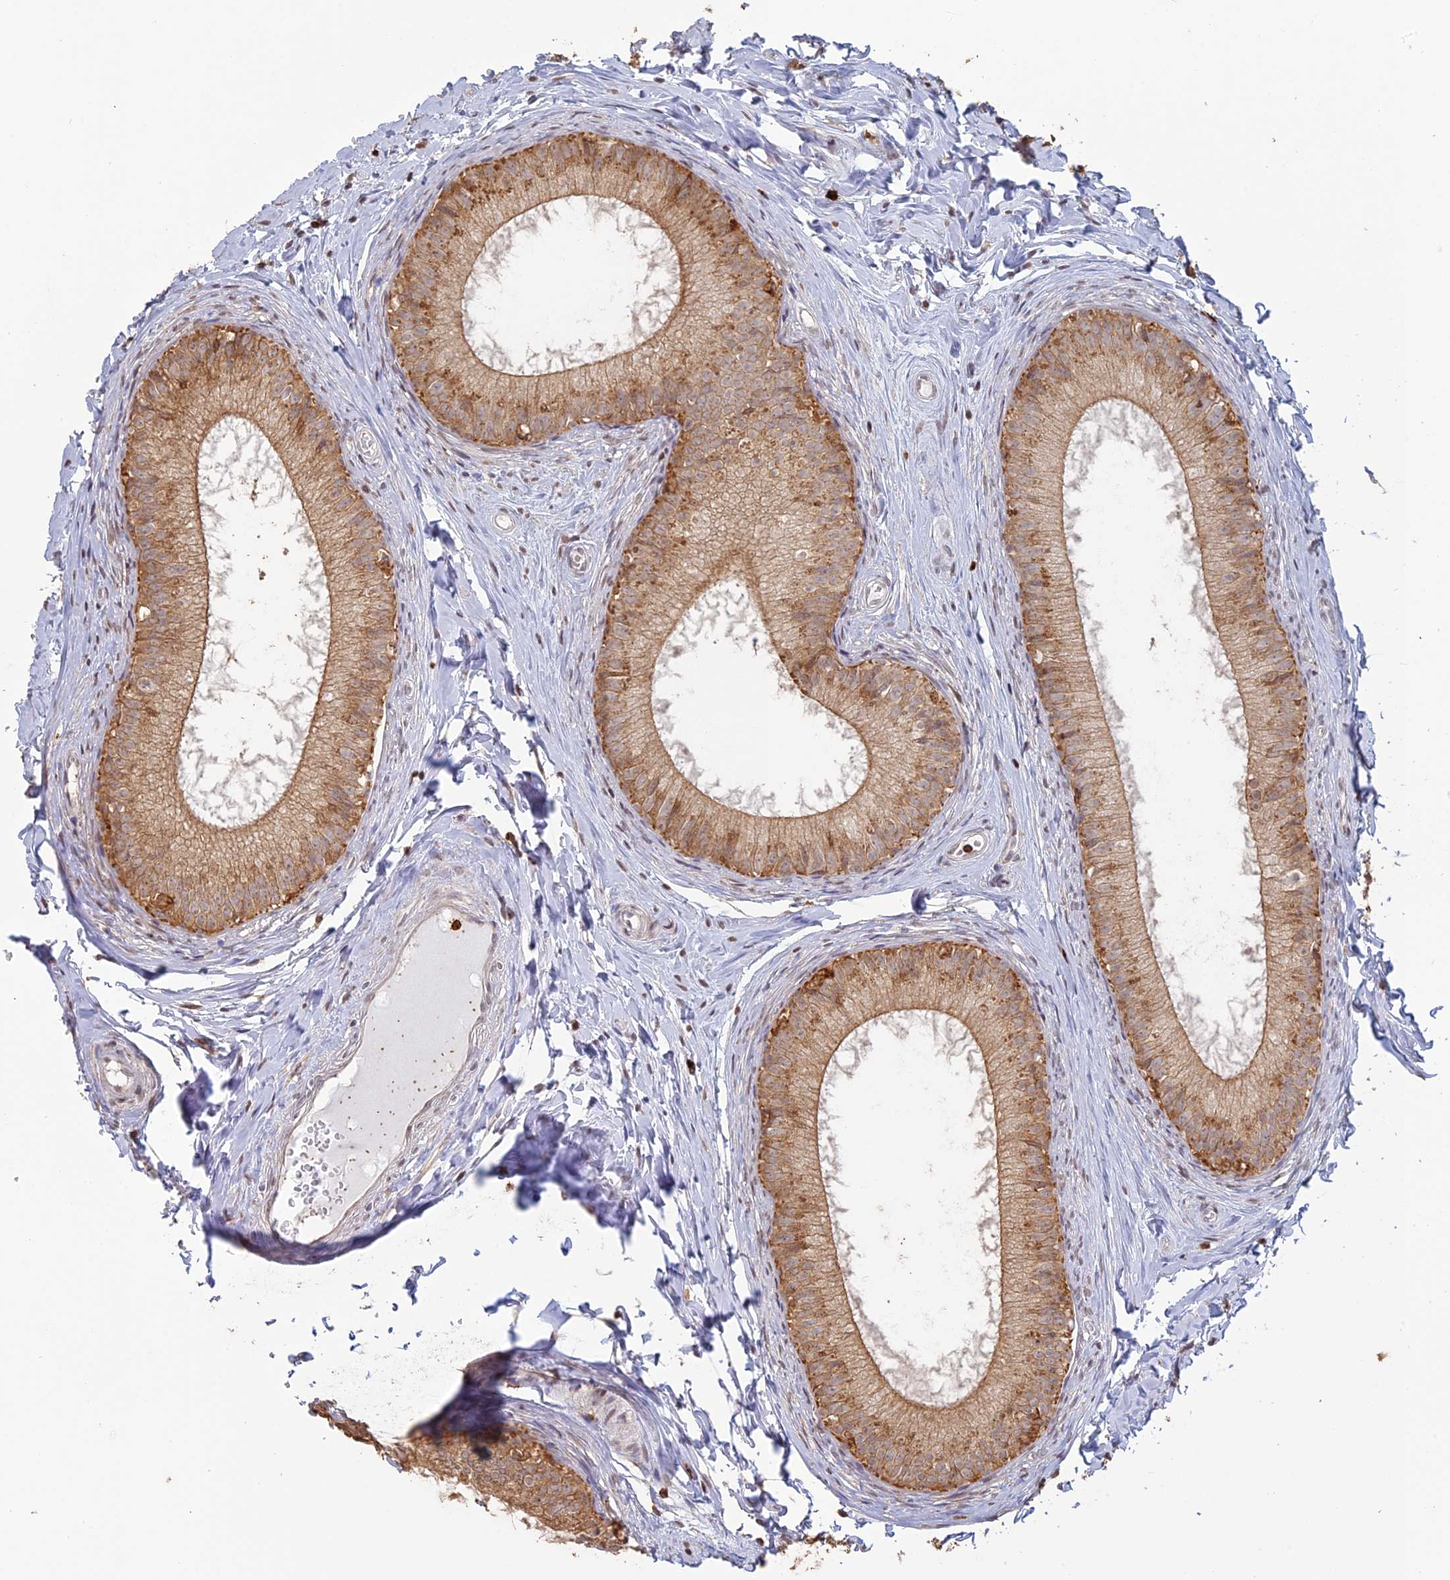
{"staining": {"intensity": "moderate", "quantity": ">75%", "location": "cytoplasmic/membranous"}, "tissue": "epididymis", "cell_type": "Glandular cells", "image_type": "normal", "snomed": [{"axis": "morphology", "description": "Normal tissue, NOS"}, {"axis": "topography", "description": "Epididymis"}], "caption": "IHC histopathology image of unremarkable human epididymis stained for a protein (brown), which displays medium levels of moderate cytoplasmic/membranous staining in about >75% of glandular cells.", "gene": "APOBR", "patient": {"sex": "male", "age": 34}}